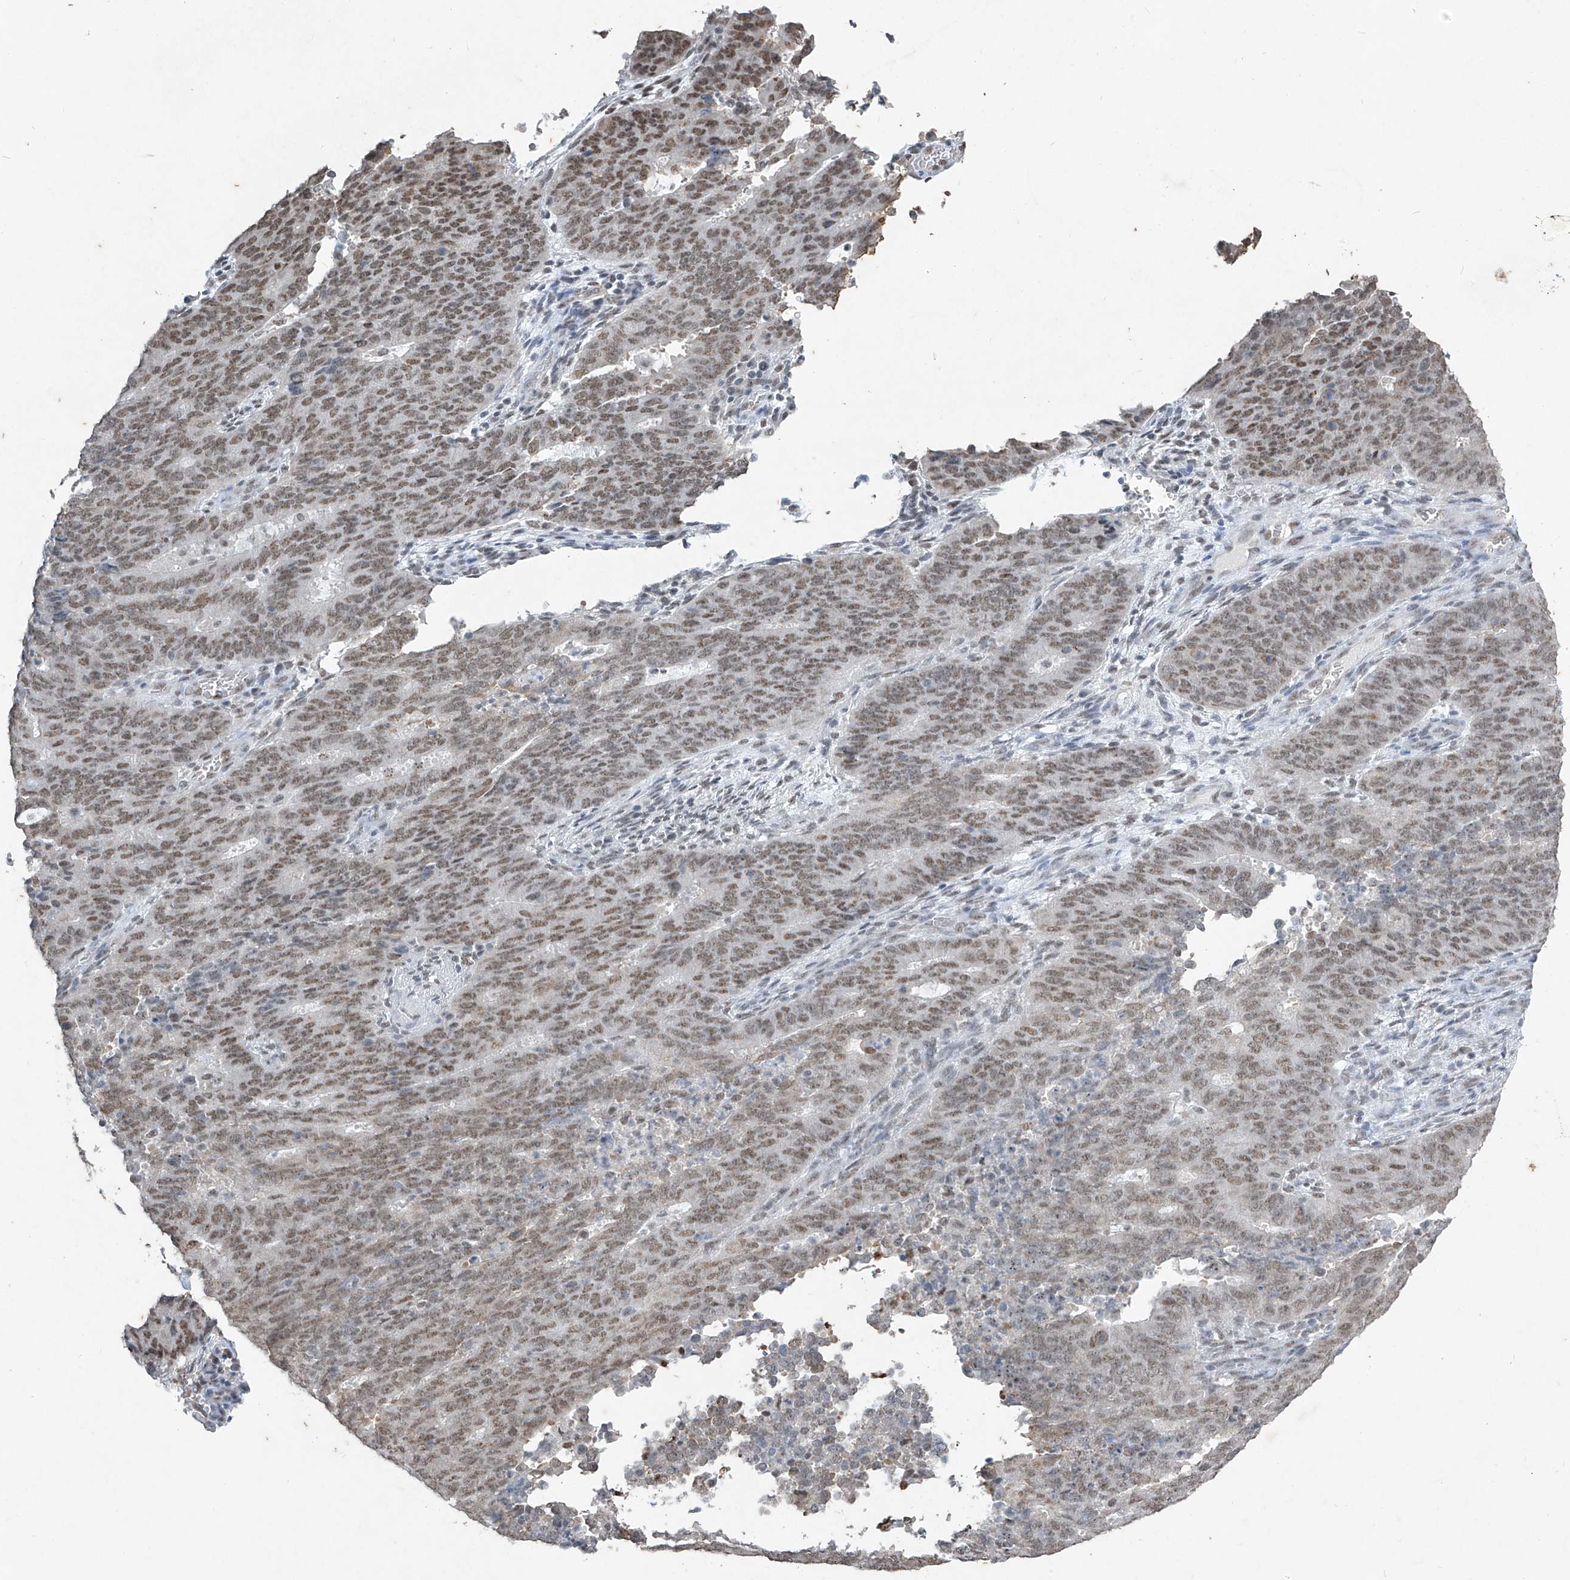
{"staining": {"intensity": "moderate", "quantity": "25%-75%", "location": "cytoplasmic/membranous,nuclear"}, "tissue": "cervical cancer", "cell_type": "Tumor cells", "image_type": "cancer", "snomed": [{"axis": "morphology", "description": "Adenocarcinoma, NOS"}, {"axis": "topography", "description": "Cervix"}], "caption": "Human adenocarcinoma (cervical) stained with a brown dye shows moderate cytoplasmic/membranous and nuclear positive positivity in approximately 25%-75% of tumor cells.", "gene": "TFEC", "patient": {"sex": "female", "age": 44}}